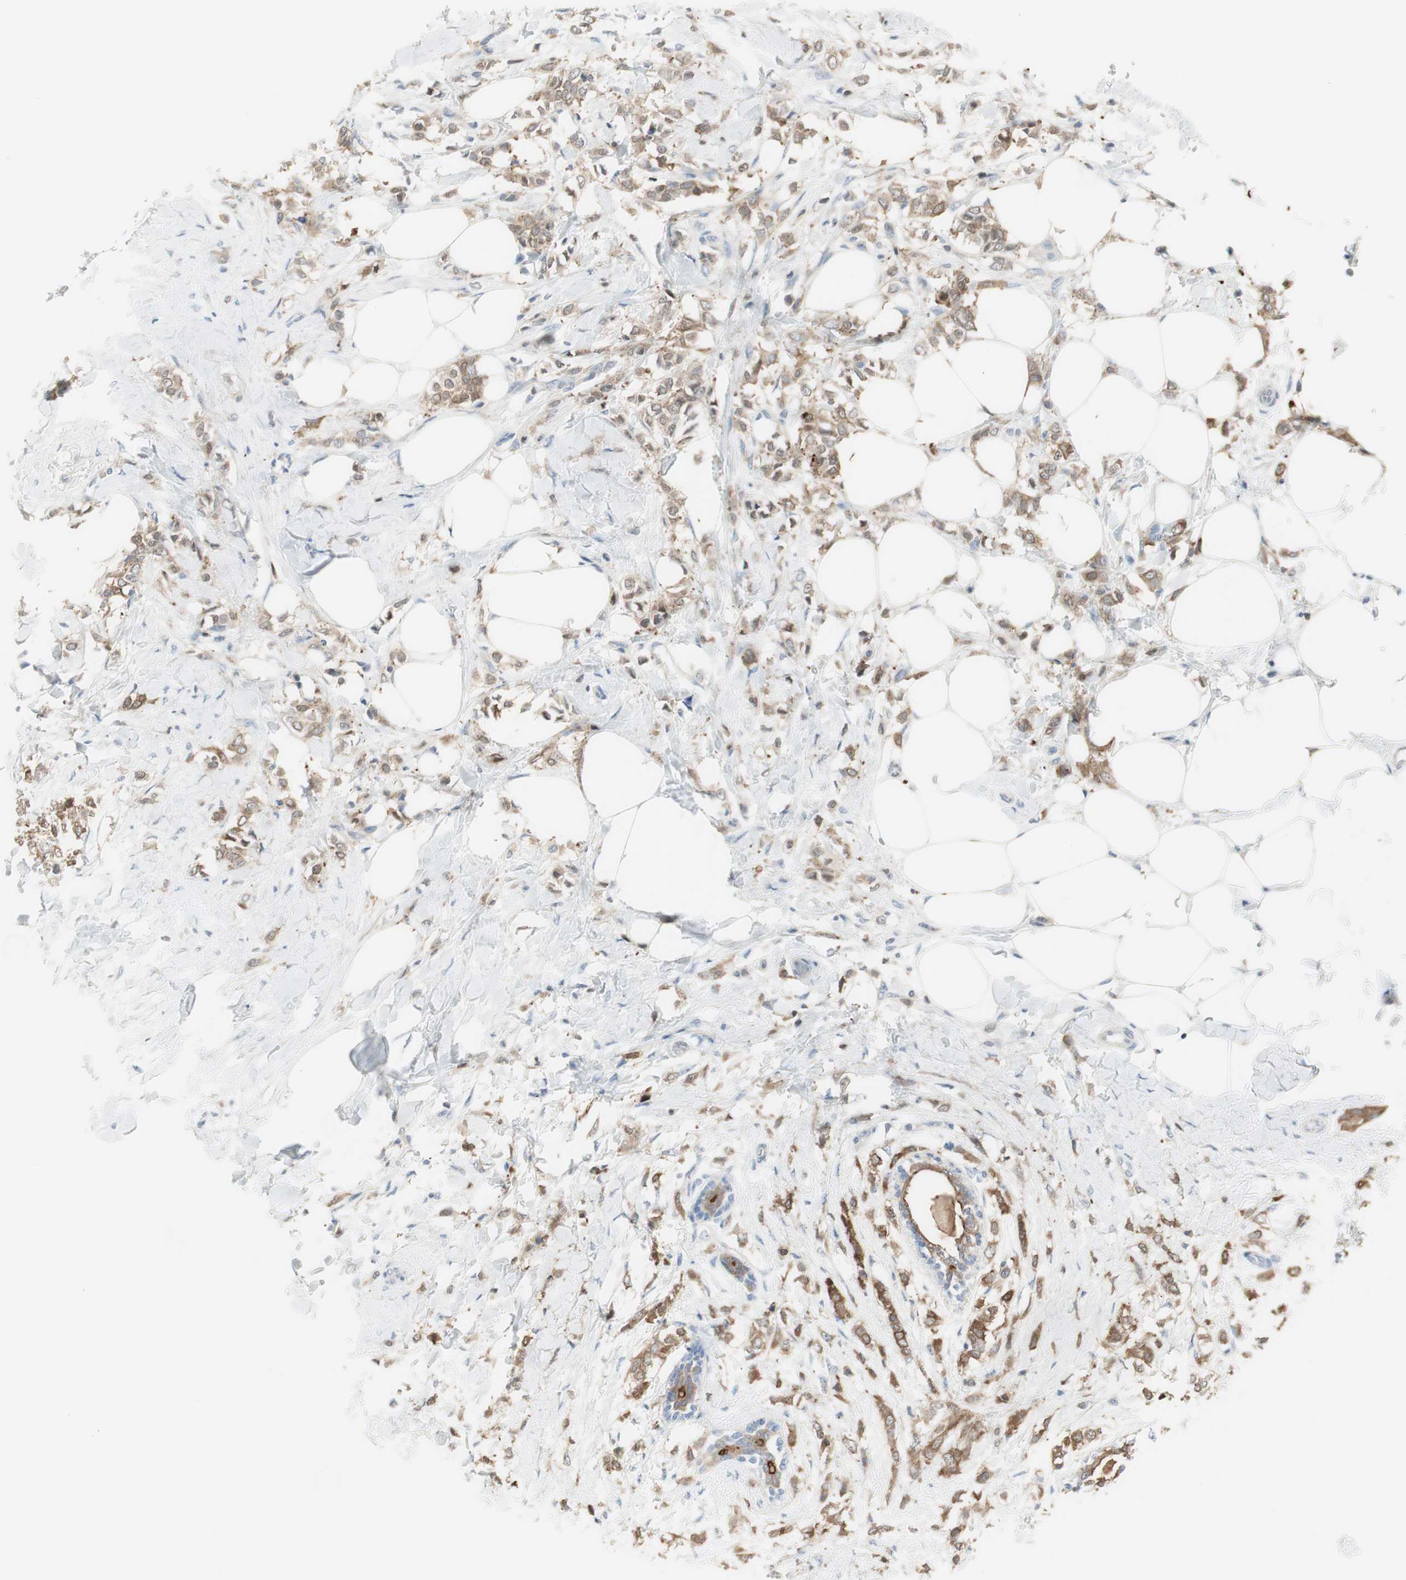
{"staining": {"intensity": "moderate", "quantity": ">75%", "location": "cytoplasmic/membranous"}, "tissue": "breast cancer", "cell_type": "Tumor cells", "image_type": "cancer", "snomed": [{"axis": "morphology", "description": "Lobular carcinoma, in situ"}, {"axis": "morphology", "description": "Lobular carcinoma"}, {"axis": "topography", "description": "Breast"}], "caption": "Human breast cancer (lobular carcinoma) stained with a brown dye demonstrates moderate cytoplasmic/membranous positive positivity in approximately >75% of tumor cells.", "gene": "SLC9A3R1", "patient": {"sex": "female", "age": 41}}